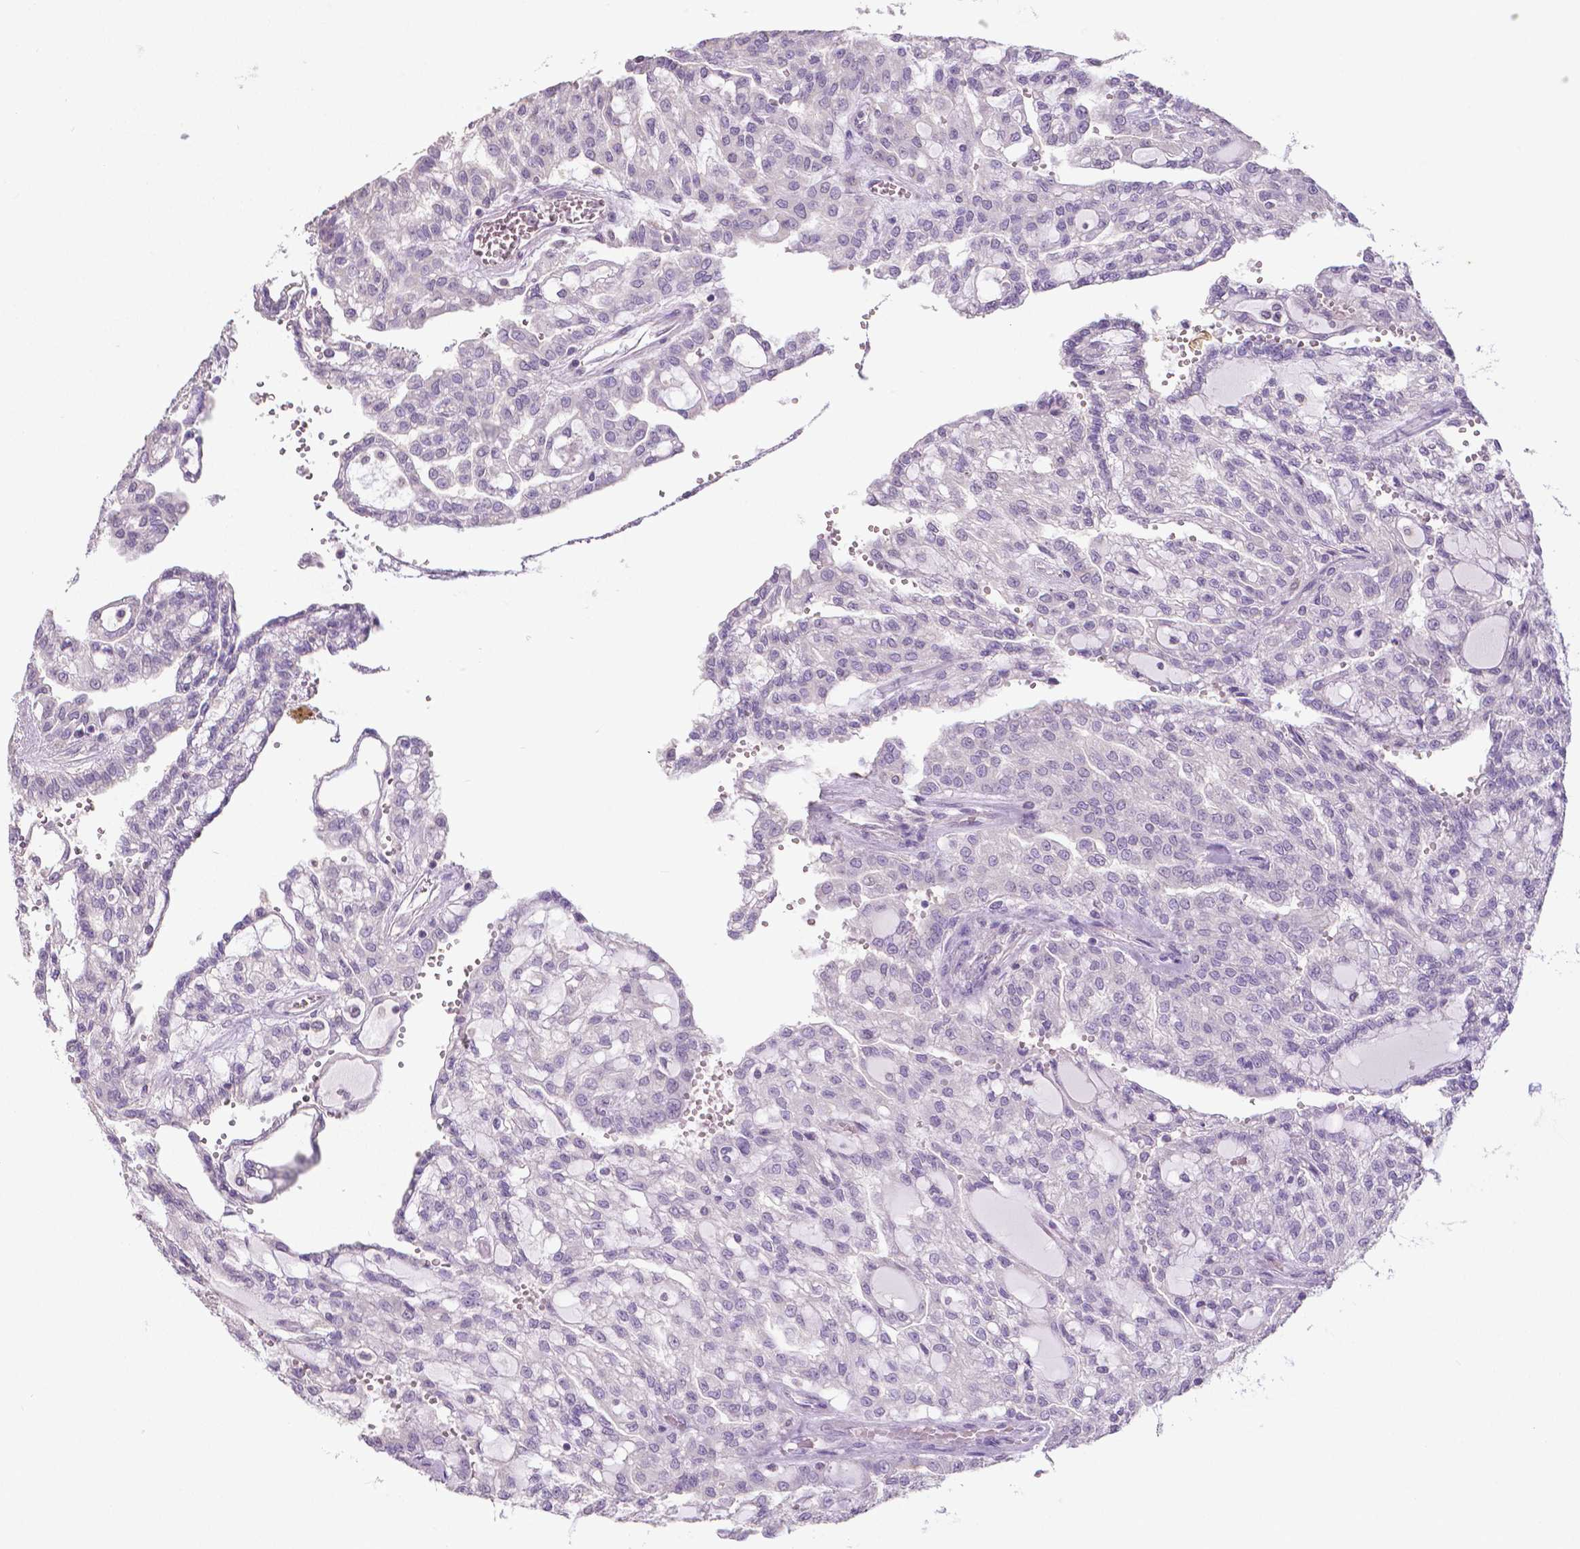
{"staining": {"intensity": "negative", "quantity": "none", "location": "none"}, "tissue": "renal cancer", "cell_type": "Tumor cells", "image_type": "cancer", "snomed": [{"axis": "morphology", "description": "Adenocarcinoma, NOS"}, {"axis": "topography", "description": "Kidney"}], "caption": "An immunohistochemistry (IHC) histopathology image of renal adenocarcinoma is shown. There is no staining in tumor cells of renal adenocarcinoma.", "gene": "CRMP1", "patient": {"sex": "male", "age": 63}}